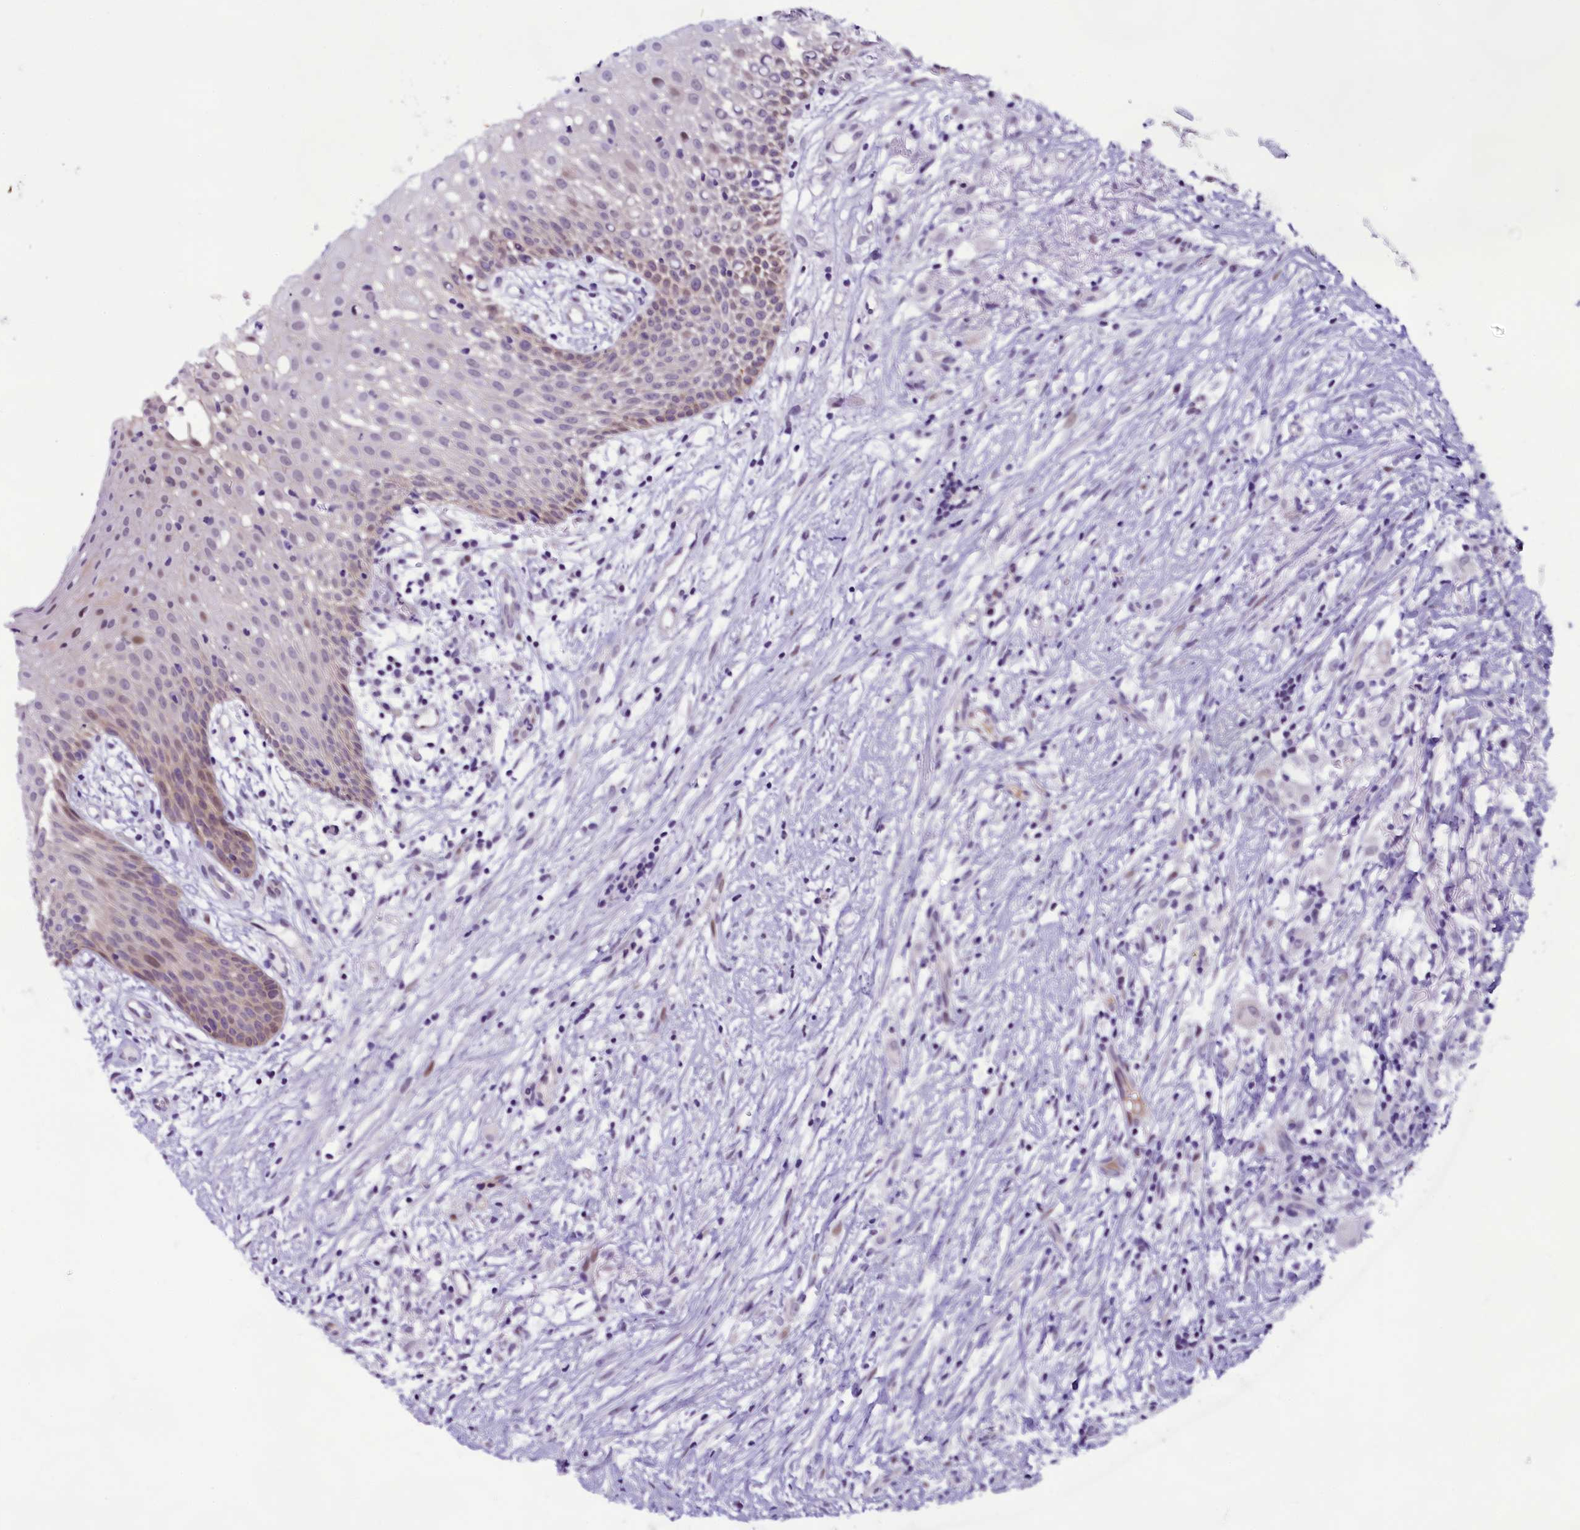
{"staining": {"intensity": "weak", "quantity": "<25%", "location": "nuclear"}, "tissue": "oral mucosa", "cell_type": "Squamous epithelial cells", "image_type": "normal", "snomed": [{"axis": "morphology", "description": "Normal tissue, NOS"}, {"axis": "topography", "description": "Oral tissue"}], "caption": "Immunohistochemistry (IHC) image of benign oral mucosa: oral mucosa stained with DAB shows no significant protein expression in squamous epithelial cells.", "gene": "CCDC106", "patient": {"sex": "female", "age": 69}}